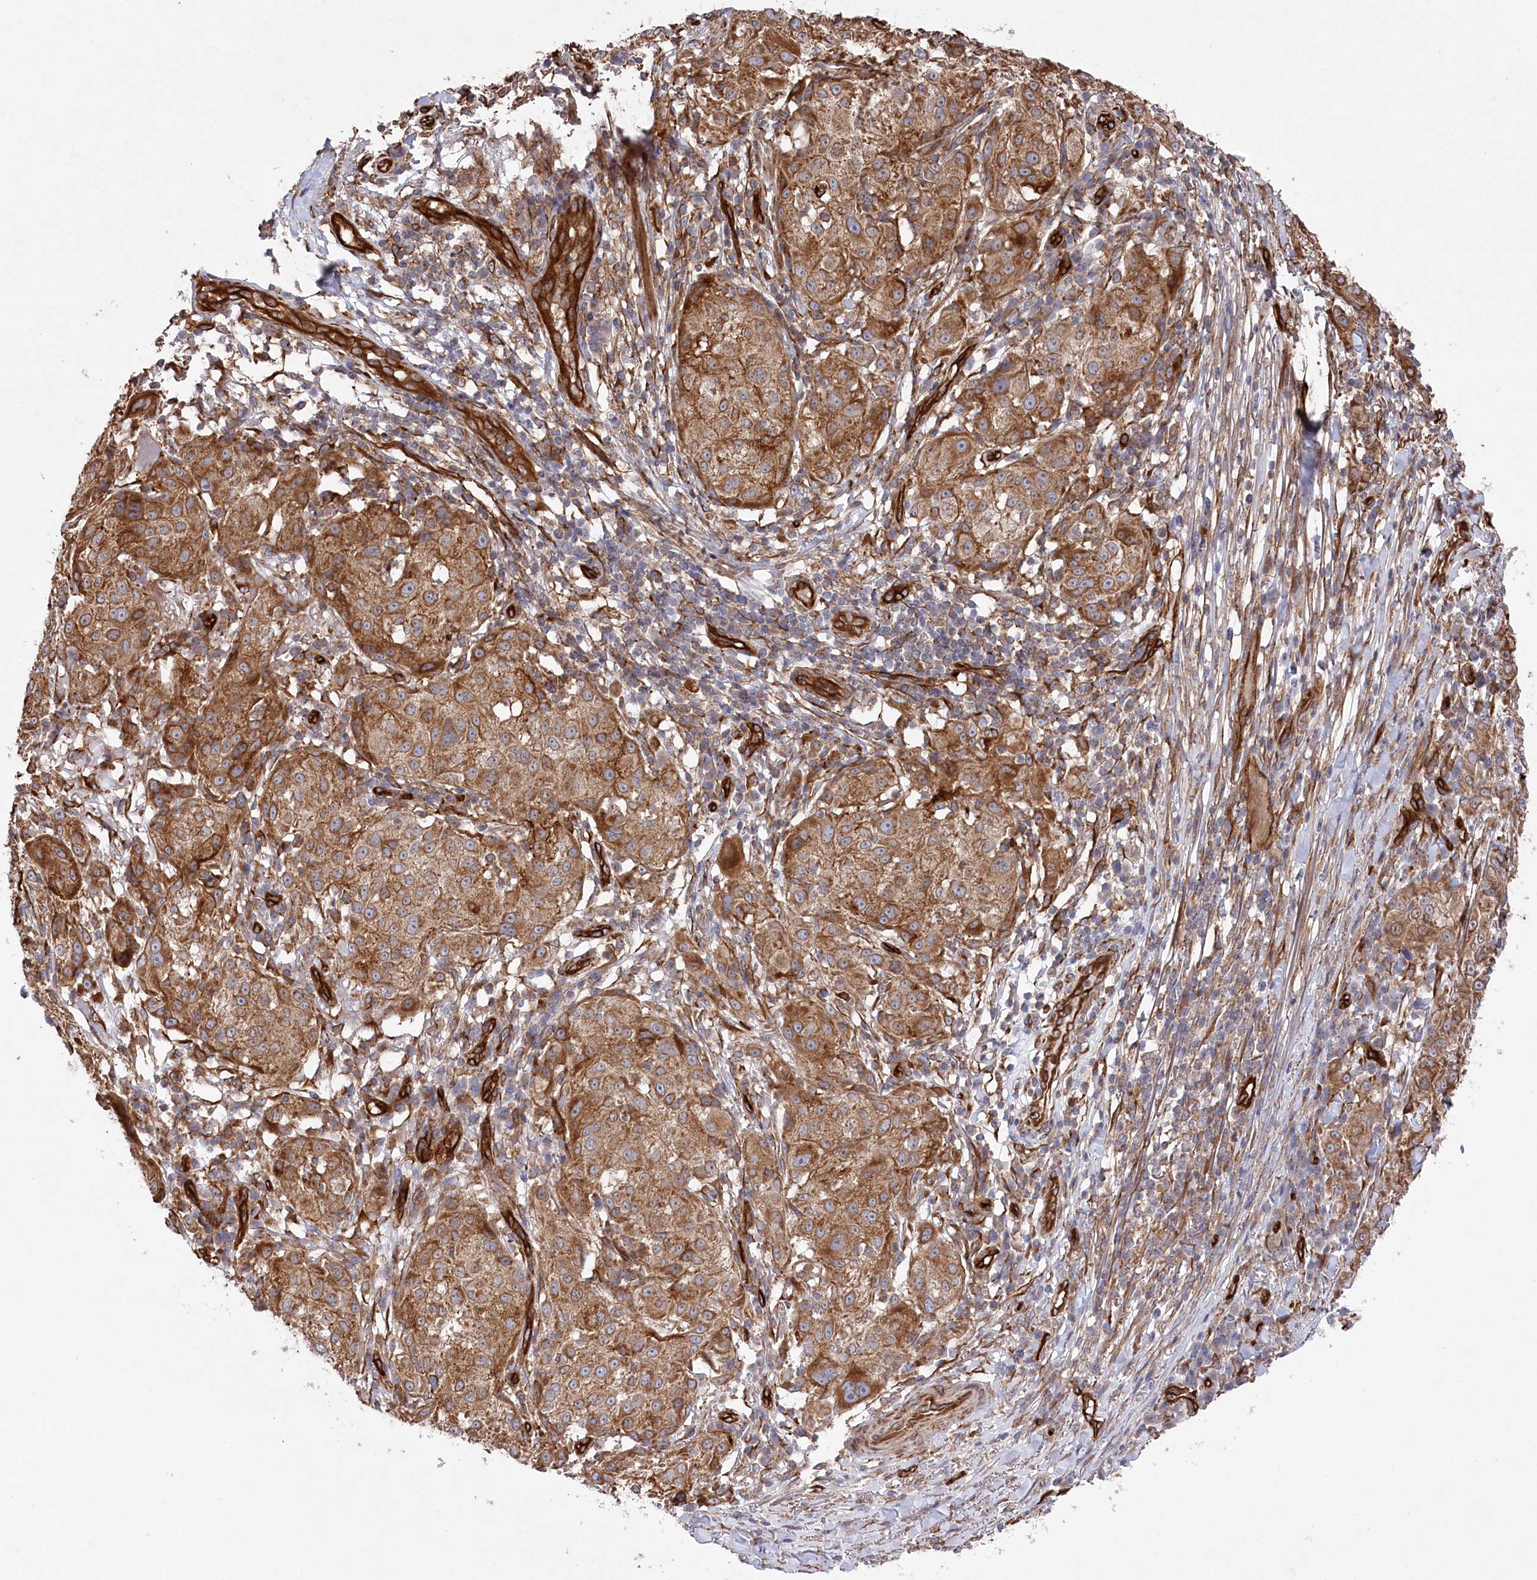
{"staining": {"intensity": "moderate", "quantity": ">75%", "location": "cytoplasmic/membranous"}, "tissue": "melanoma", "cell_type": "Tumor cells", "image_type": "cancer", "snomed": [{"axis": "morphology", "description": "Necrosis, NOS"}, {"axis": "morphology", "description": "Malignant melanoma, NOS"}, {"axis": "topography", "description": "Skin"}], "caption": "Human melanoma stained for a protein (brown) exhibits moderate cytoplasmic/membranous positive positivity in approximately >75% of tumor cells.", "gene": "MTPAP", "patient": {"sex": "female", "age": 87}}